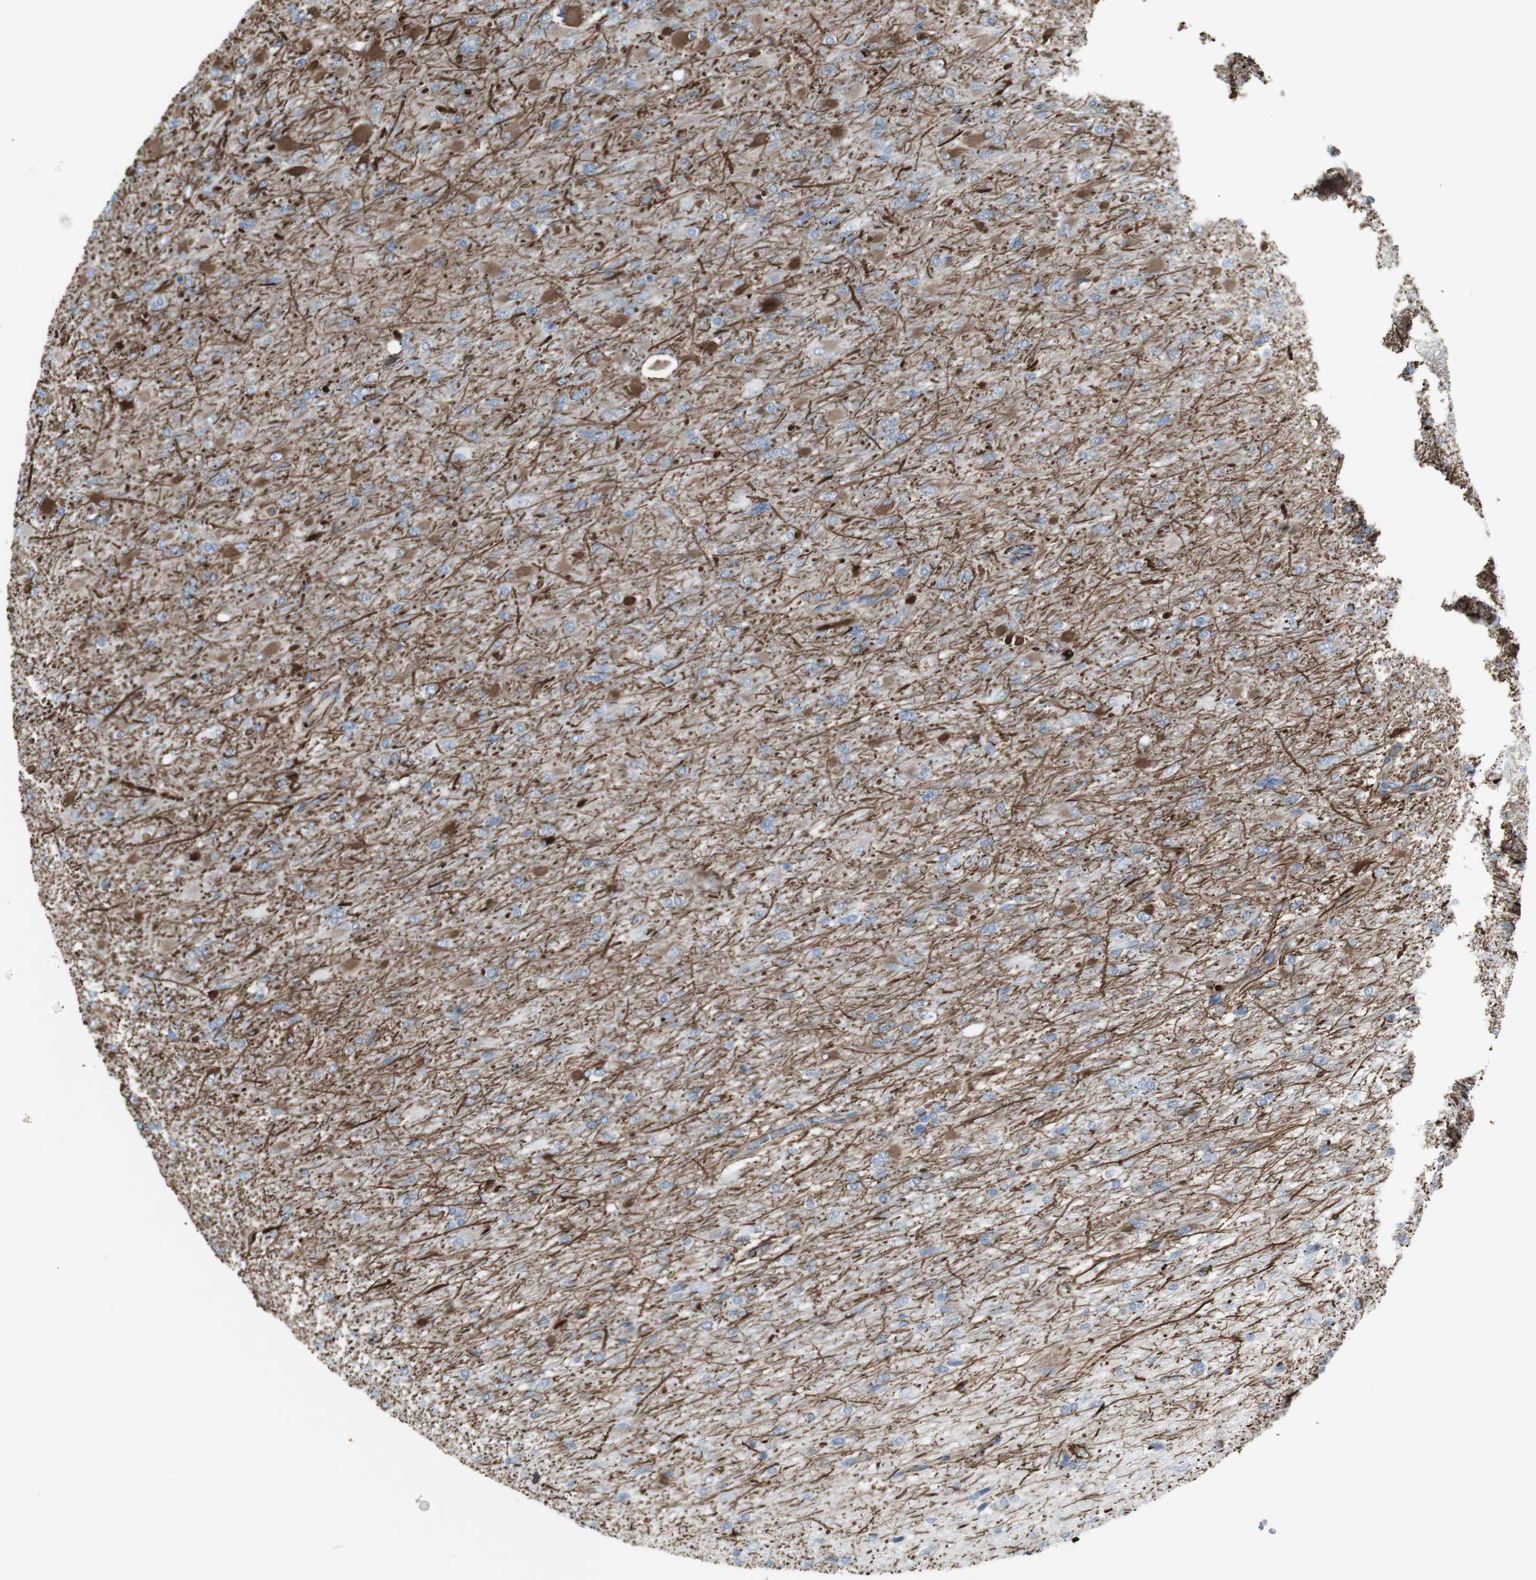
{"staining": {"intensity": "moderate", "quantity": "<25%", "location": "cytoplasmic/membranous"}, "tissue": "glioma", "cell_type": "Tumor cells", "image_type": "cancer", "snomed": [{"axis": "morphology", "description": "Glioma, malignant, High grade"}, {"axis": "topography", "description": "Cerebral cortex"}], "caption": "Moderate cytoplasmic/membranous positivity is identified in about <25% of tumor cells in malignant glioma (high-grade). (IHC, brightfield microscopy, high magnification).", "gene": "ZDHHC6", "patient": {"sex": "female", "age": 36}}